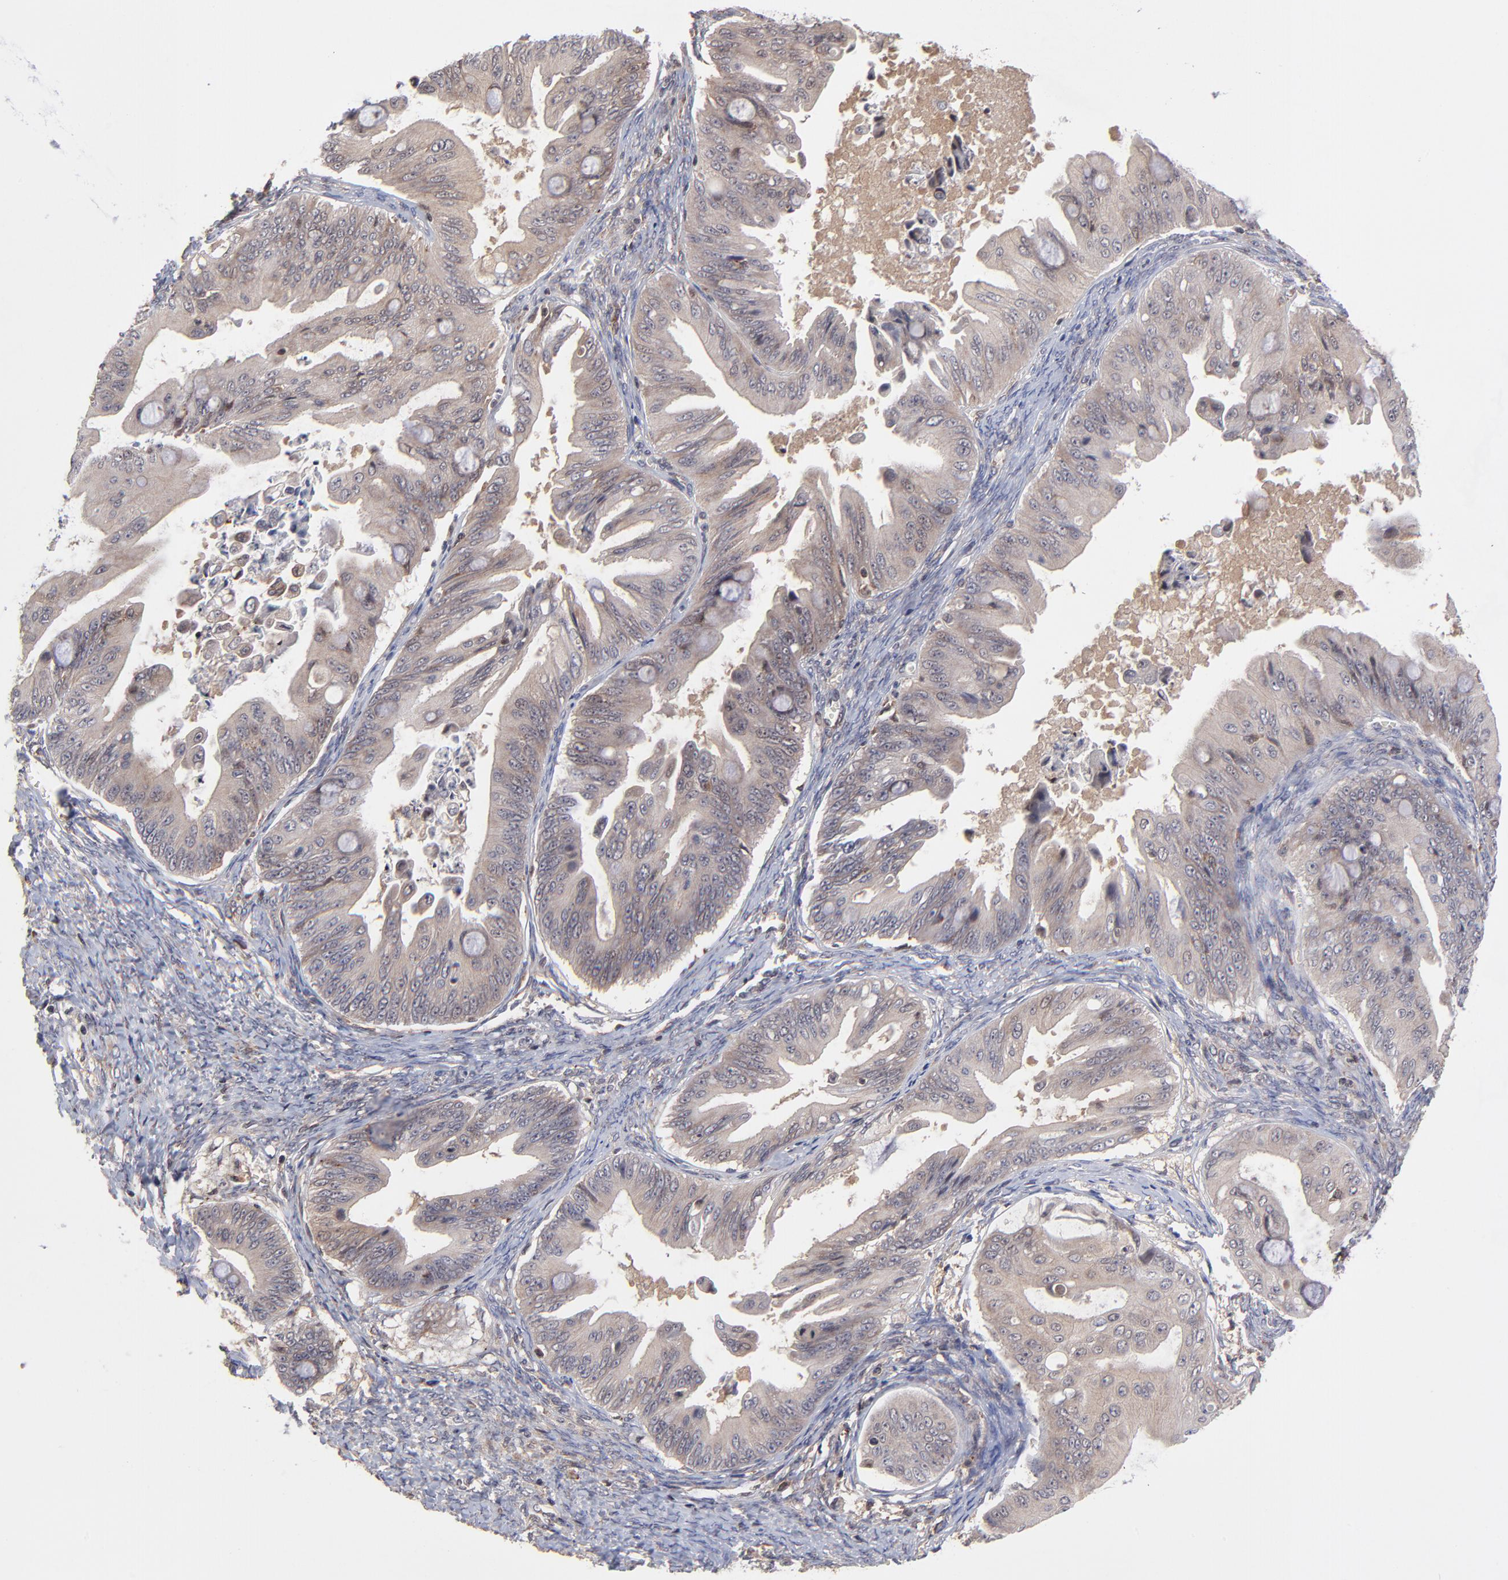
{"staining": {"intensity": "weak", "quantity": "<25%", "location": "cytoplasmic/membranous"}, "tissue": "ovarian cancer", "cell_type": "Tumor cells", "image_type": "cancer", "snomed": [{"axis": "morphology", "description": "Cystadenocarcinoma, mucinous, NOS"}, {"axis": "topography", "description": "Ovary"}], "caption": "Tumor cells are negative for protein expression in human ovarian cancer (mucinous cystadenocarcinoma).", "gene": "UBE2L6", "patient": {"sex": "female", "age": 37}}